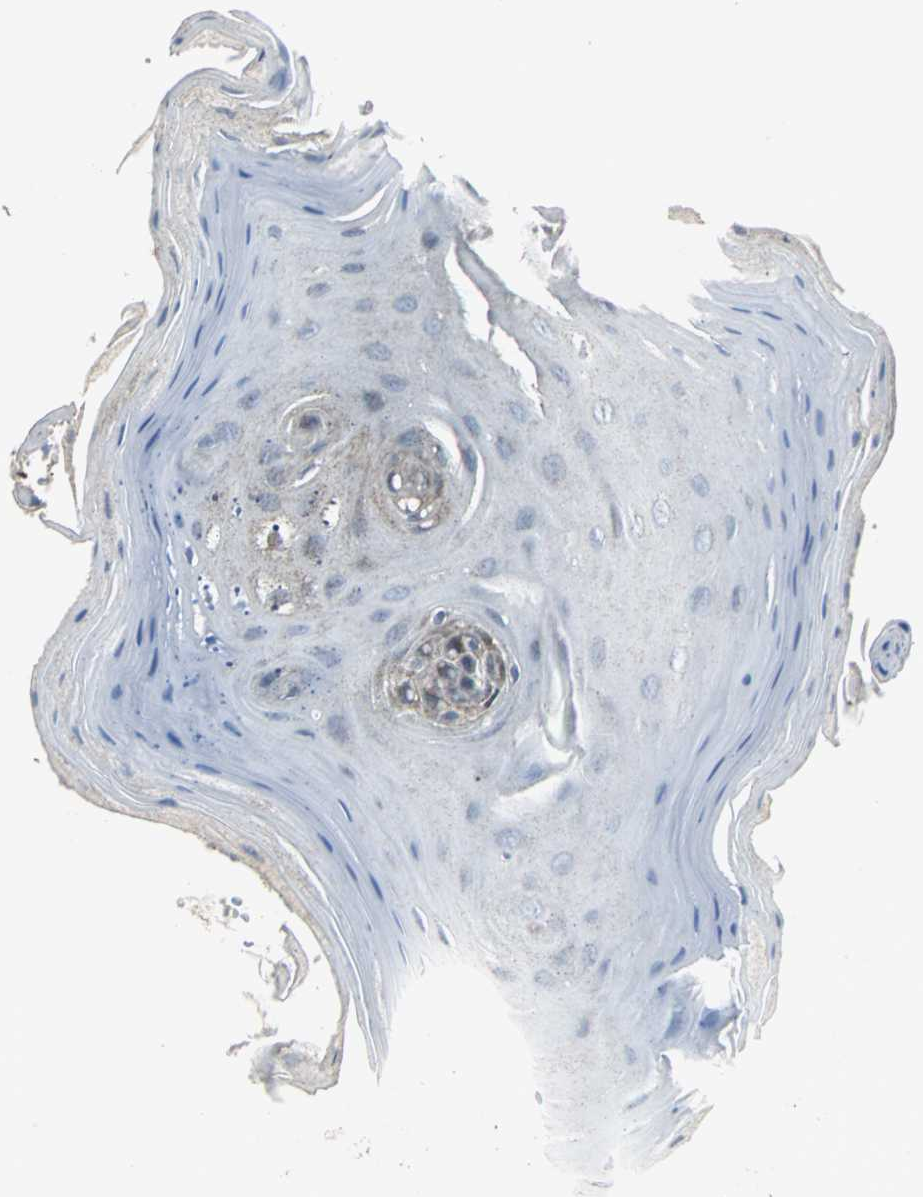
{"staining": {"intensity": "weak", "quantity": "<25%", "location": "cytoplasmic/membranous"}, "tissue": "oral mucosa", "cell_type": "Squamous epithelial cells", "image_type": "normal", "snomed": [{"axis": "morphology", "description": "Normal tissue, NOS"}, {"axis": "morphology", "description": "Squamous cell carcinoma, NOS"}, {"axis": "topography", "description": "Skeletal muscle"}, {"axis": "topography", "description": "Oral tissue"}, {"axis": "topography", "description": "Head-Neck"}], "caption": "Protein analysis of unremarkable oral mucosa demonstrates no significant positivity in squamous epithelial cells. (Immunohistochemistry, brightfield microscopy, high magnification).", "gene": "DNAJB4", "patient": {"sex": "male", "age": 71}}